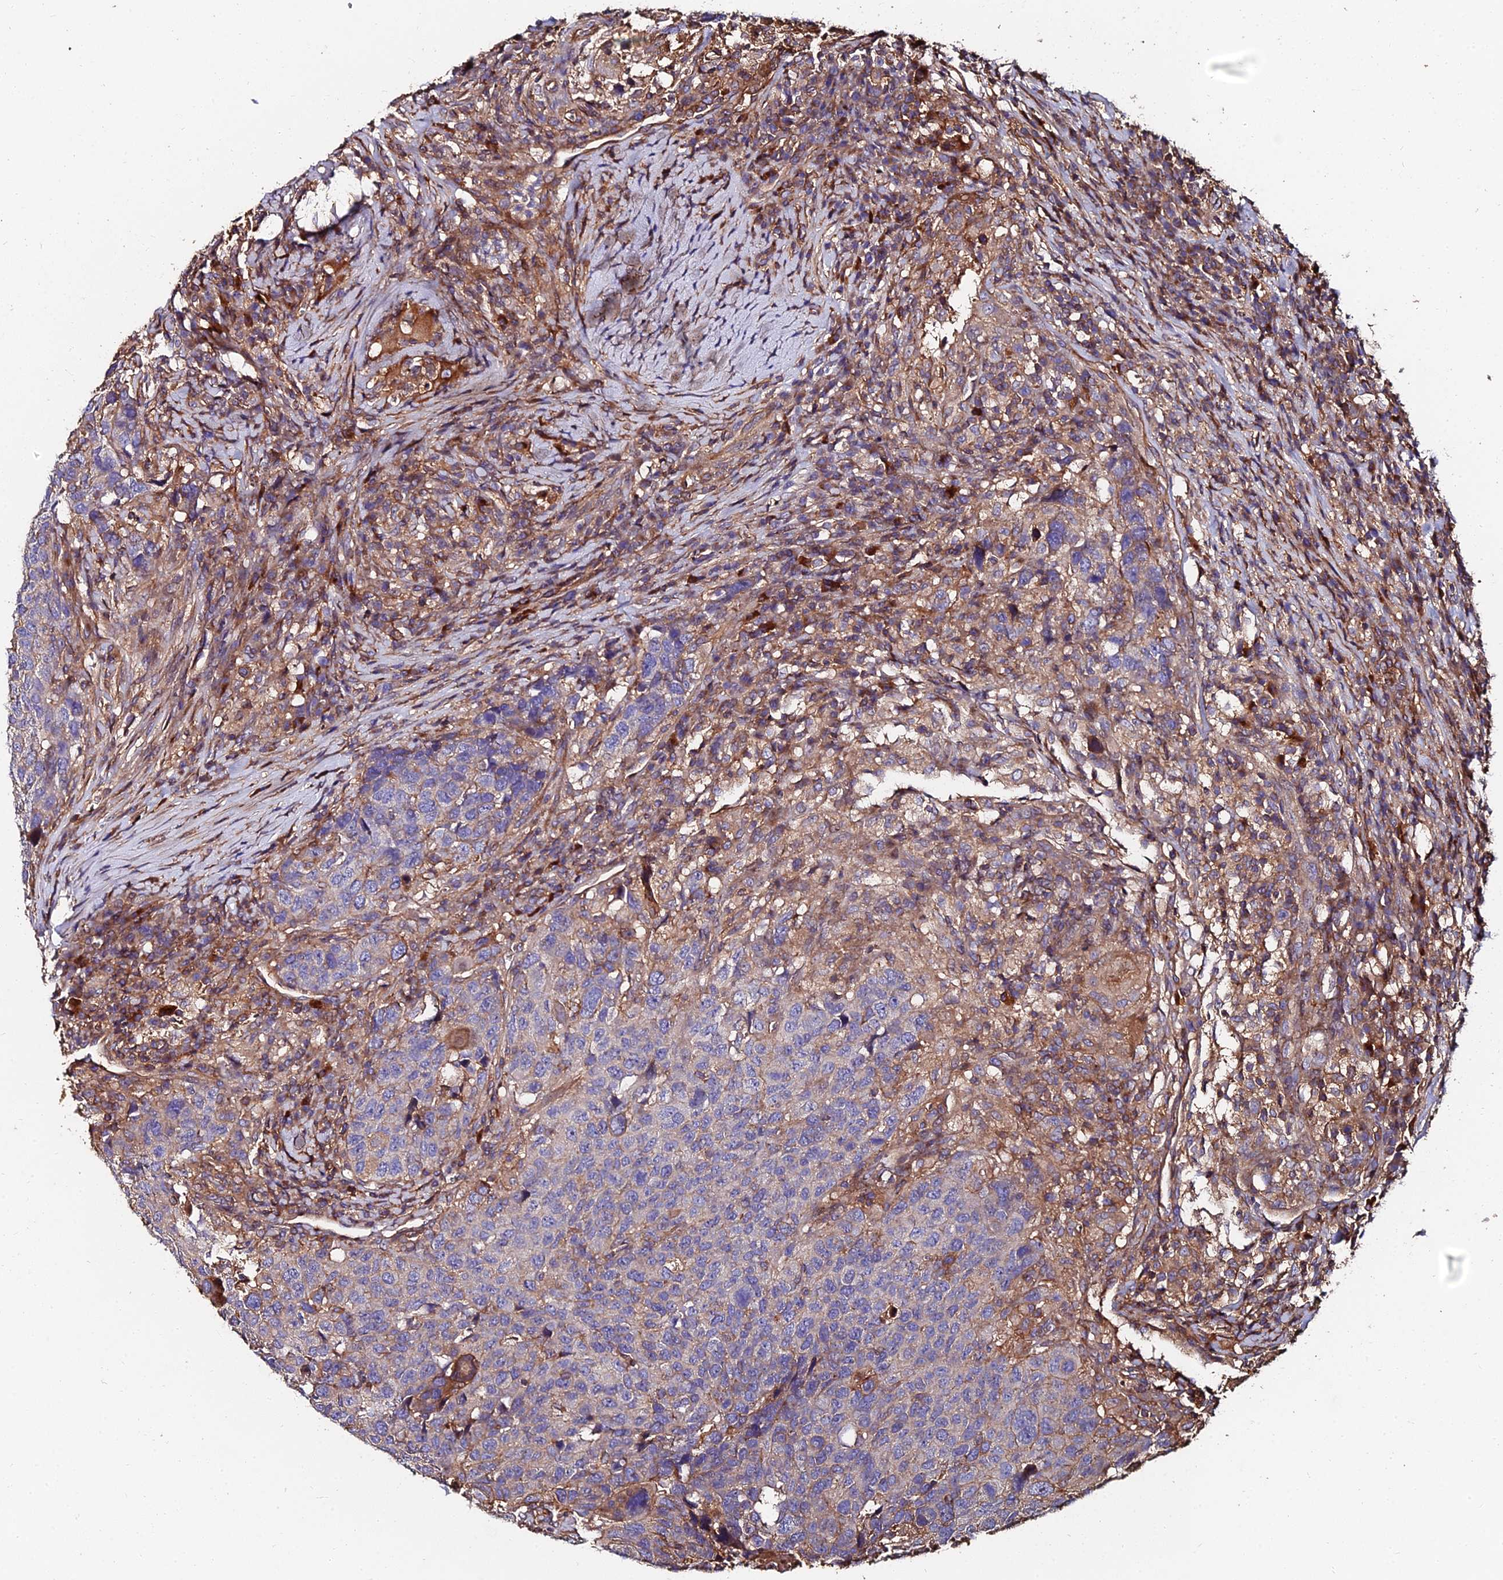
{"staining": {"intensity": "weak", "quantity": "<25%", "location": "cytoplasmic/membranous"}, "tissue": "head and neck cancer", "cell_type": "Tumor cells", "image_type": "cancer", "snomed": [{"axis": "morphology", "description": "Squamous cell carcinoma, NOS"}, {"axis": "topography", "description": "Head-Neck"}], "caption": "Head and neck cancer (squamous cell carcinoma) was stained to show a protein in brown. There is no significant expression in tumor cells. (IHC, brightfield microscopy, high magnification).", "gene": "EXT1", "patient": {"sex": "male", "age": 66}}